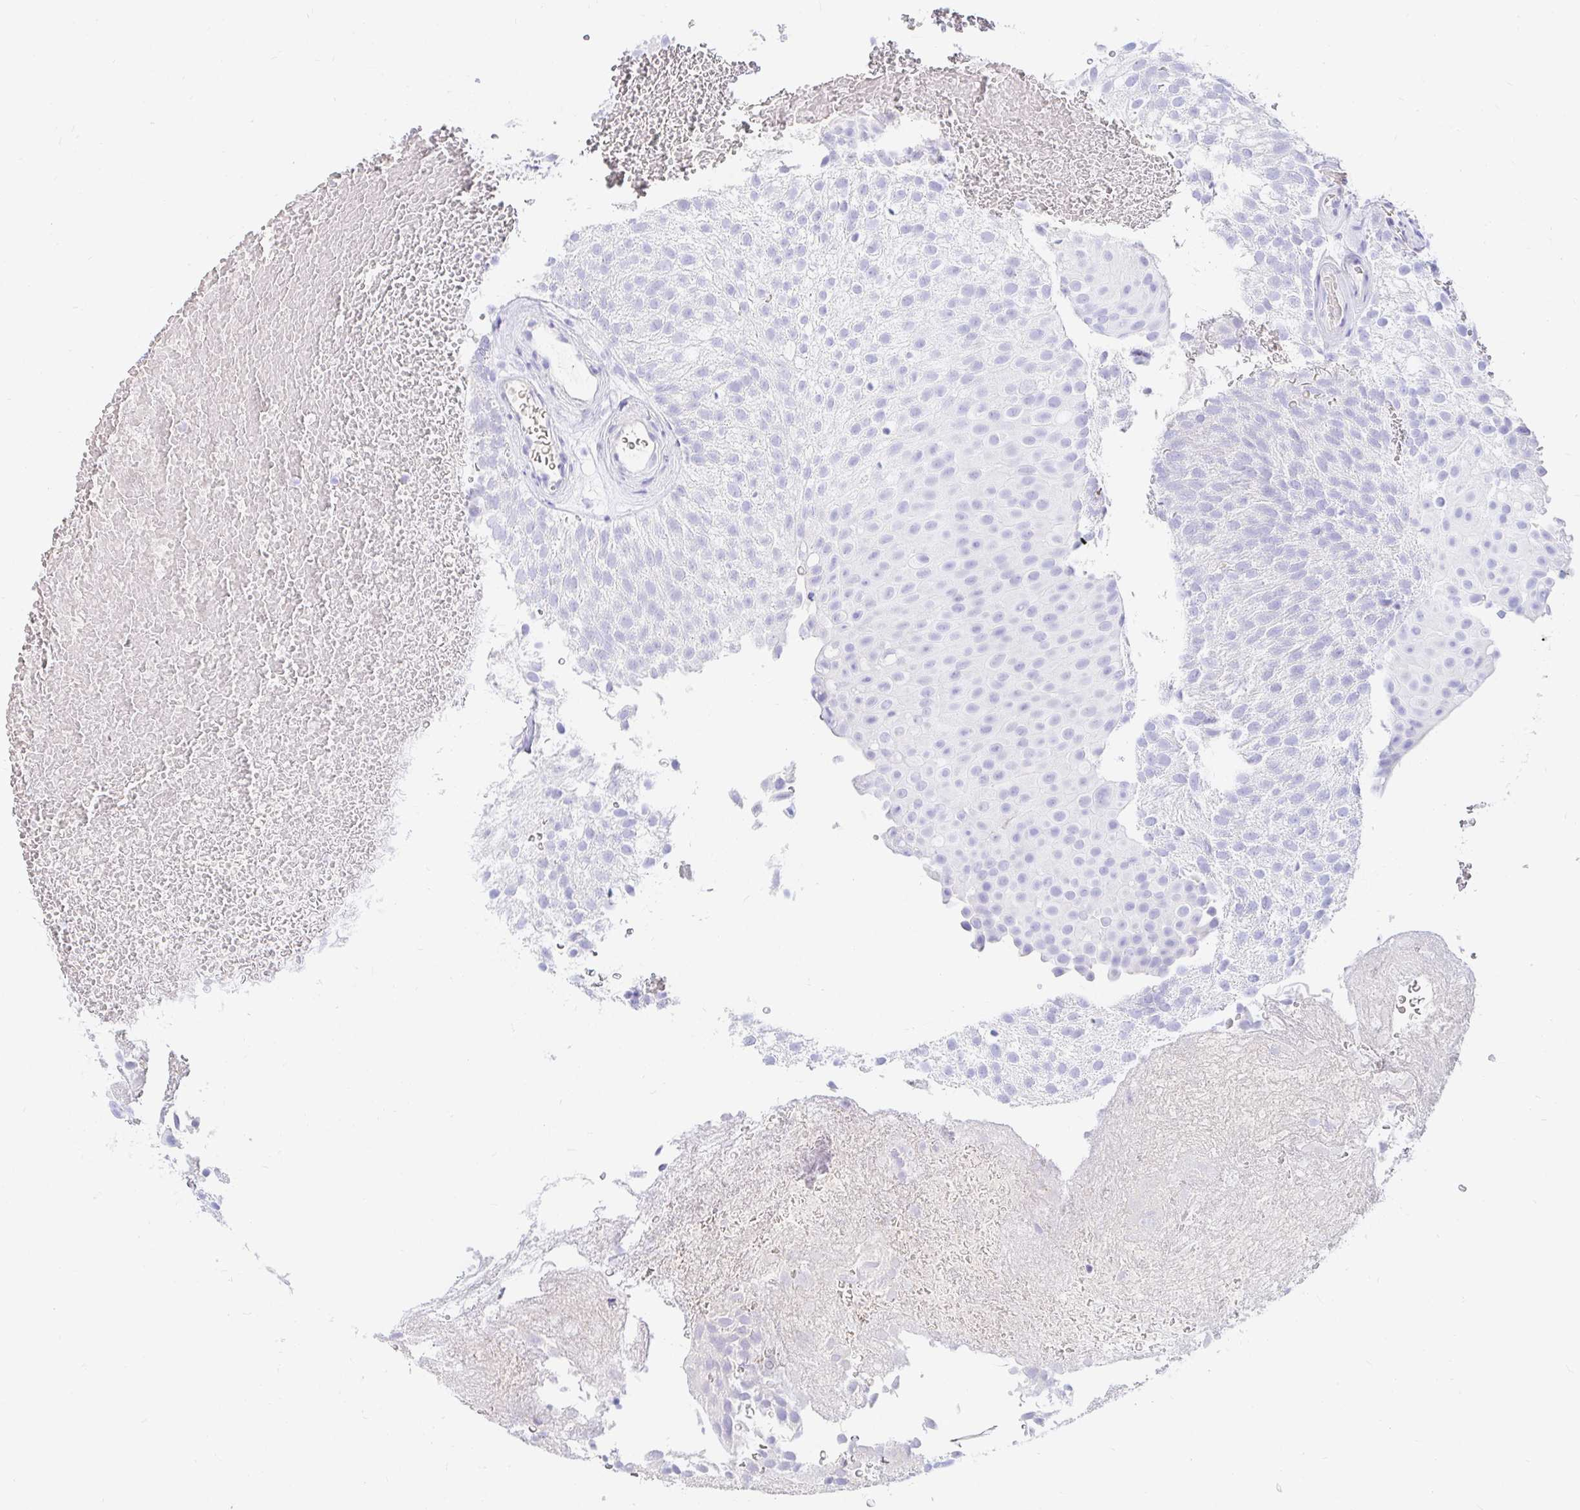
{"staining": {"intensity": "negative", "quantity": "none", "location": "none"}, "tissue": "urothelial cancer", "cell_type": "Tumor cells", "image_type": "cancer", "snomed": [{"axis": "morphology", "description": "Urothelial carcinoma, Low grade"}, {"axis": "topography", "description": "Urinary bladder"}], "caption": "DAB (3,3'-diaminobenzidine) immunohistochemical staining of urothelial cancer shows no significant expression in tumor cells.", "gene": "NR2E1", "patient": {"sex": "male", "age": 78}}